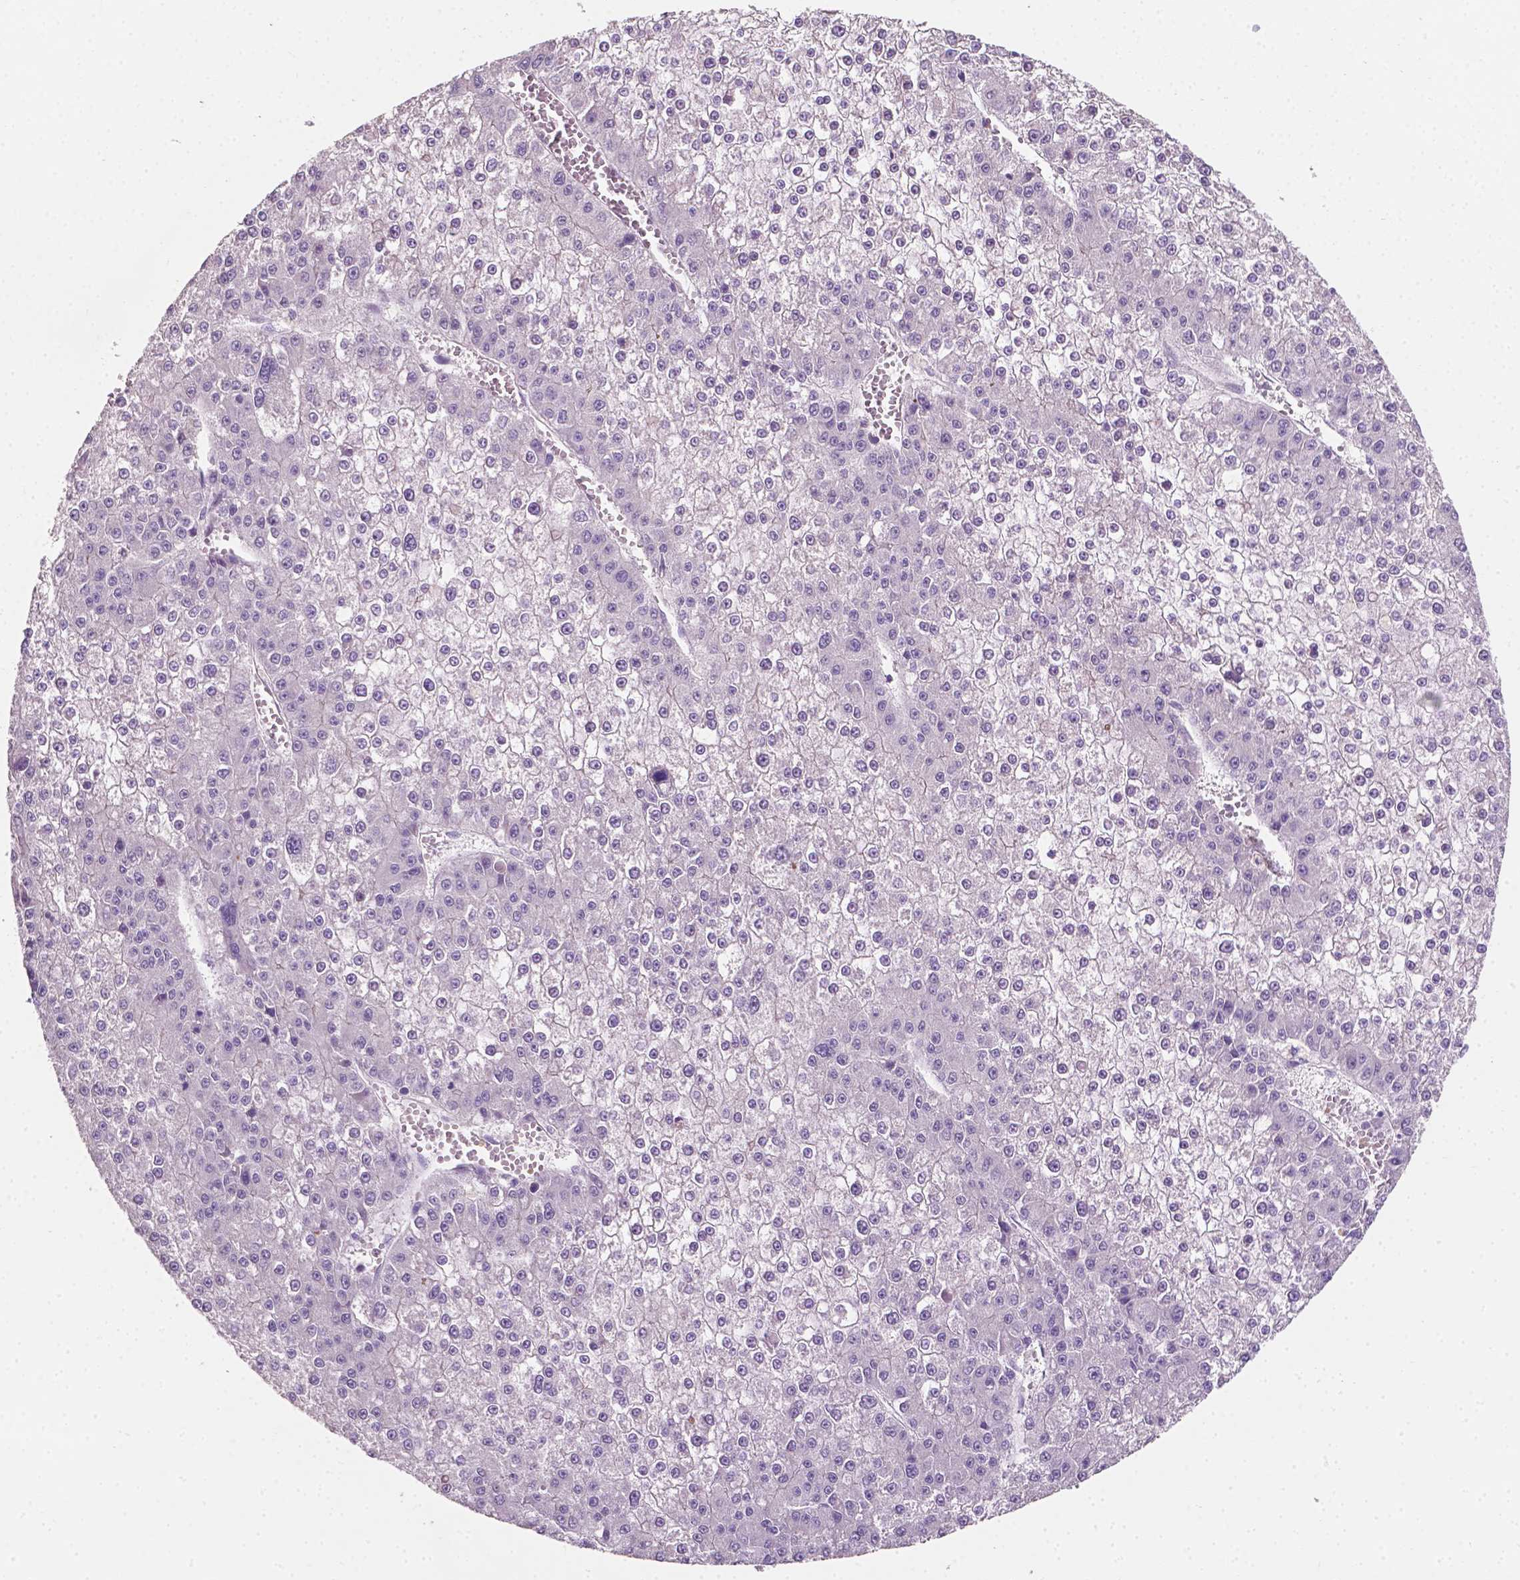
{"staining": {"intensity": "negative", "quantity": "none", "location": "none"}, "tissue": "liver cancer", "cell_type": "Tumor cells", "image_type": "cancer", "snomed": [{"axis": "morphology", "description": "Carcinoma, Hepatocellular, NOS"}, {"axis": "topography", "description": "Liver"}], "caption": "Immunohistochemical staining of hepatocellular carcinoma (liver) demonstrates no significant staining in tumor cells.", "gene": "EGFR", "patient": {"sex": "female", "age": 73}}